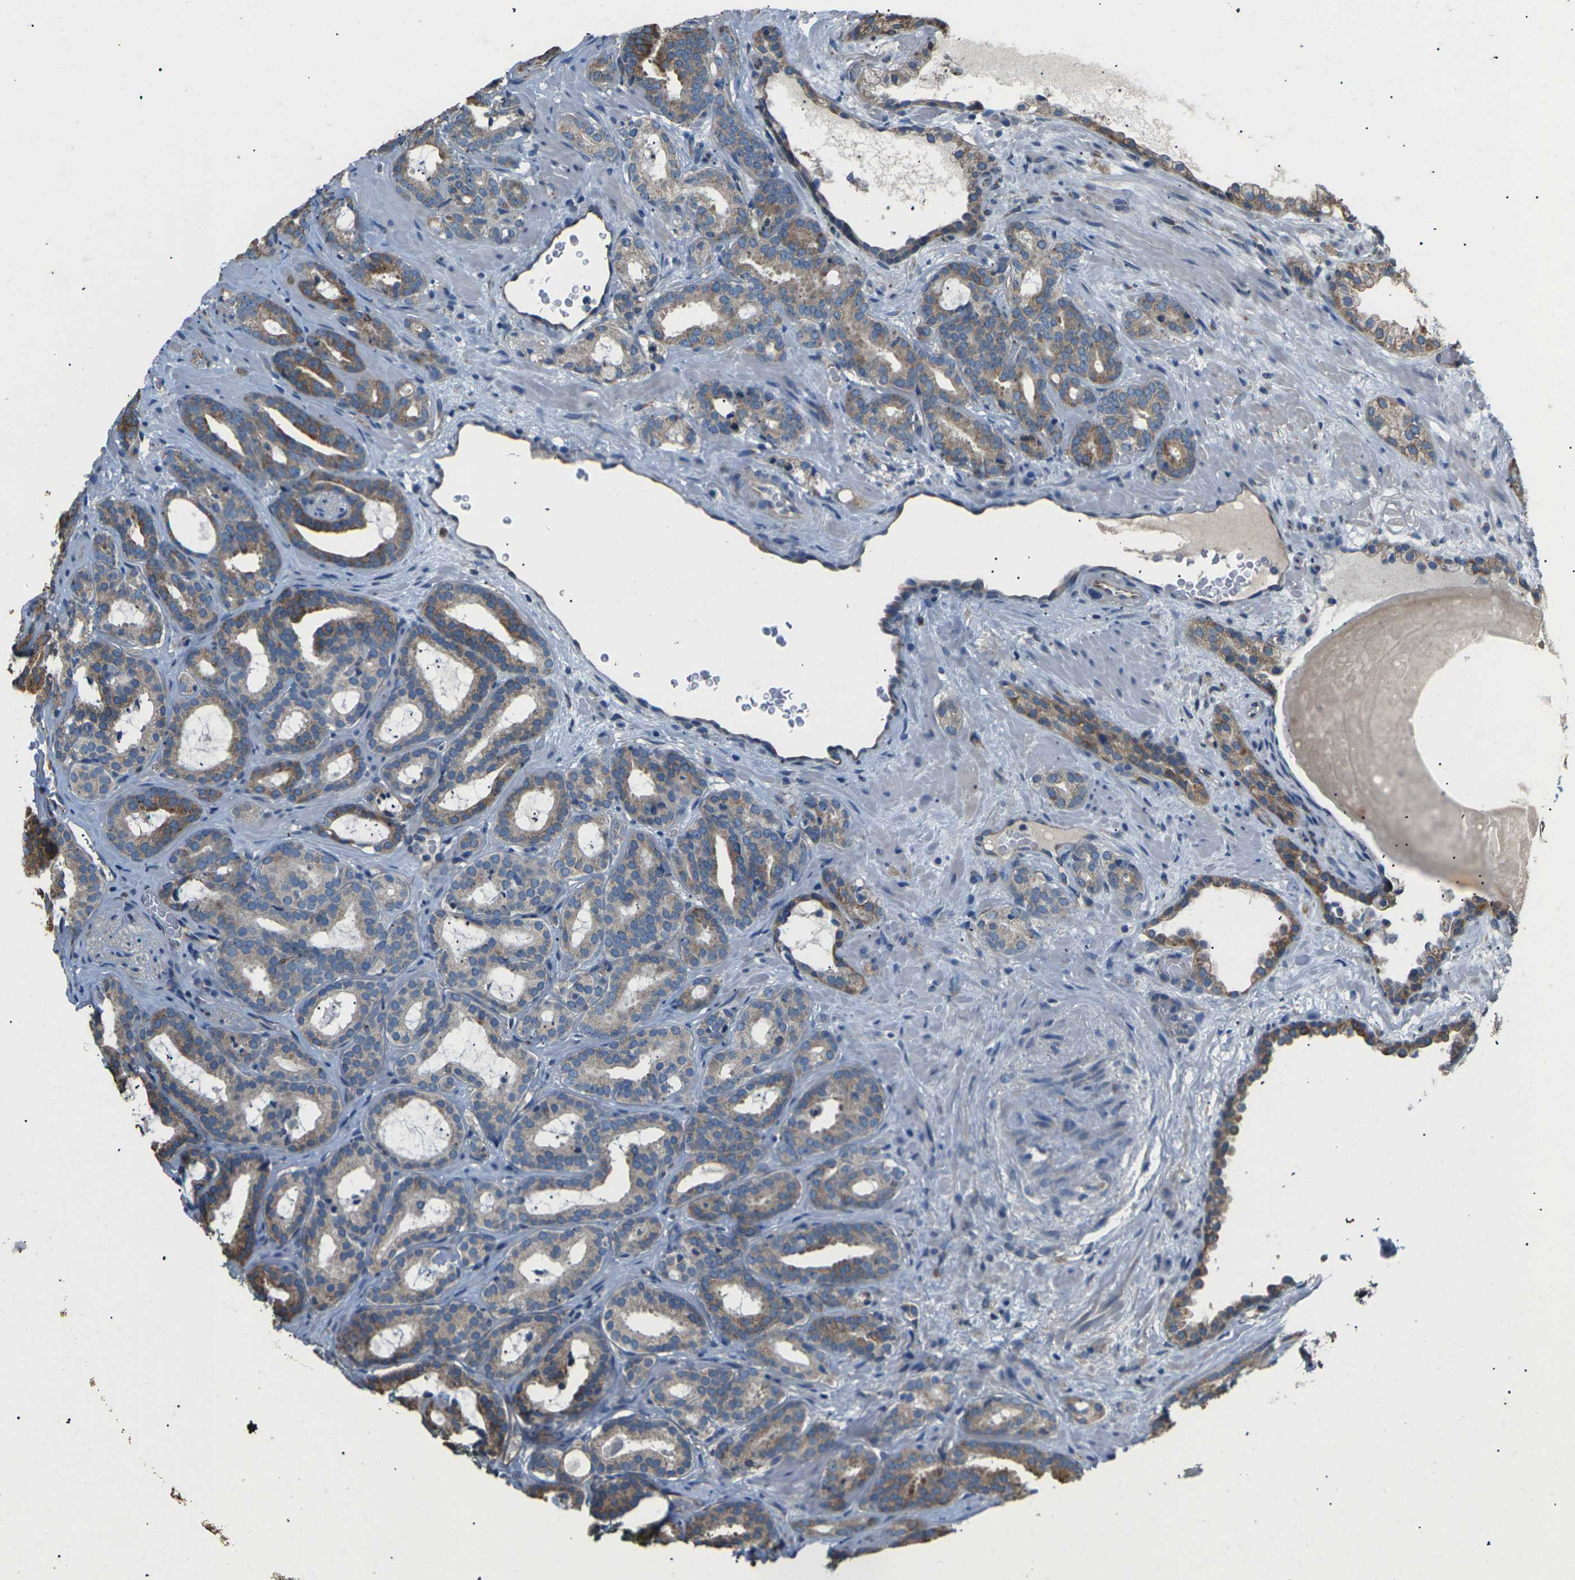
{"staining": {"intensity": "moderate", "quantity": "25%-75%", "location": "cytoplasmic/membranous"}, "tissue": "prostate cancer", "cell_type": "Tumor cells", "image_type": "cancer", "snomed": [{"axis": "morphology", "description": "Adenocarcinoma, Low grade"}, {"axis": "topography", "description": "Prostate"}], "caption": "The micrograph reveals staining of prostate cancer (adenocarcinoma (low-grade)), revealing moderate cytoplasmic/membranous protein expression (brown color) within tumor cells.", "gene": "KLHDC8B", "patient": {"sex": "male", "age": 63}}